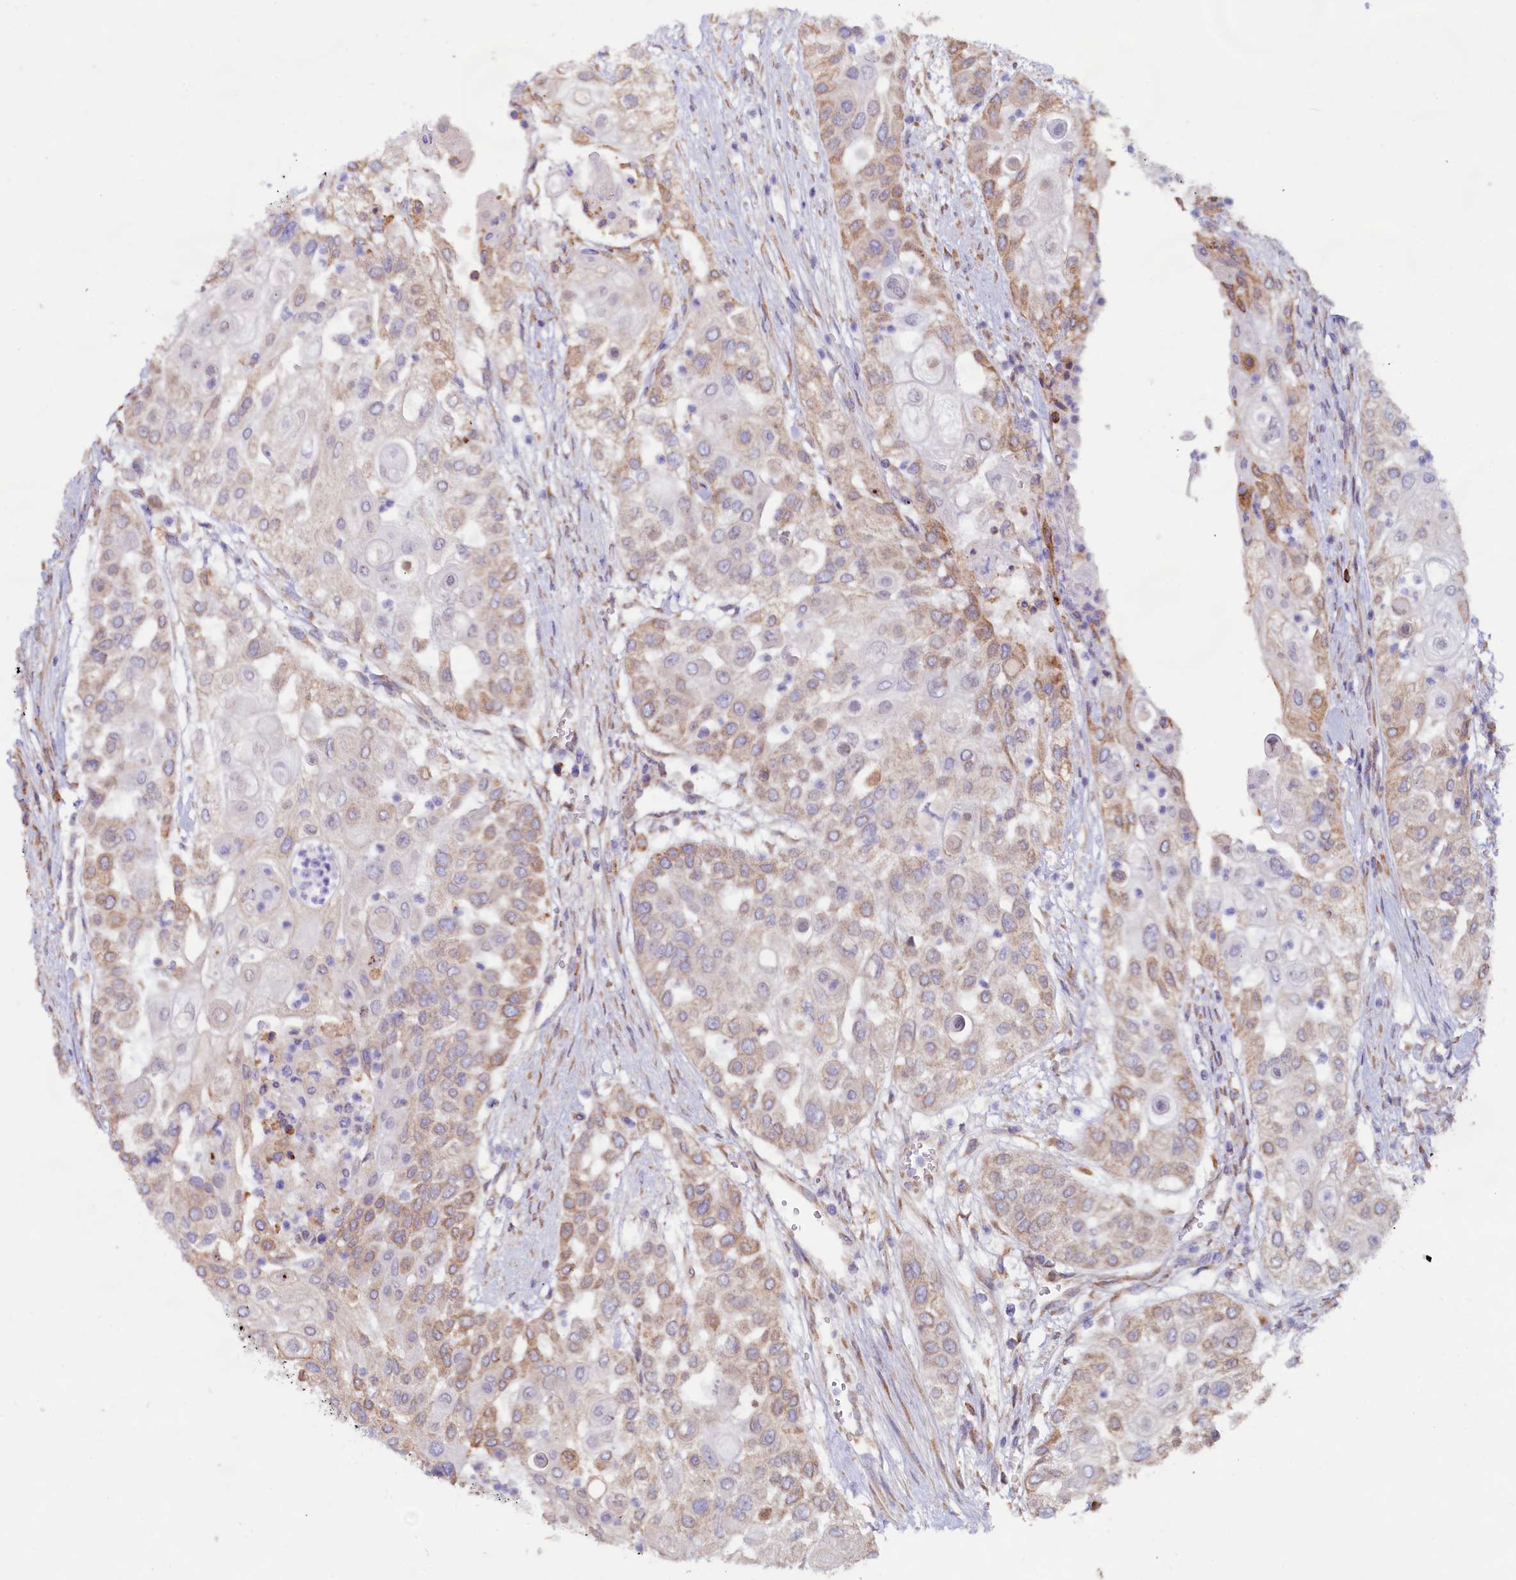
{"staining": {"intensity": "moderate", "quantity": "25%-75%", "location": "cytoplasmic/membranous"}, "tissue": "urothelial cancer", "cell_type": "Tumor cells", "image_type": "cancer", "snomed": [{"axis": "morphology", "description": "Urothelial carcinoma, High grade"}, {"axis": "topography", "description": "Urinary bladder"}], "caption": "DAB immunohistochemical staining of human urothelial cancer shows moderate cytoplasmic/membranous protein staining in about 25%-75% of tumor cells.", "gene": "TBC1D19", "patient": {"sex": "female", "age": 79}}